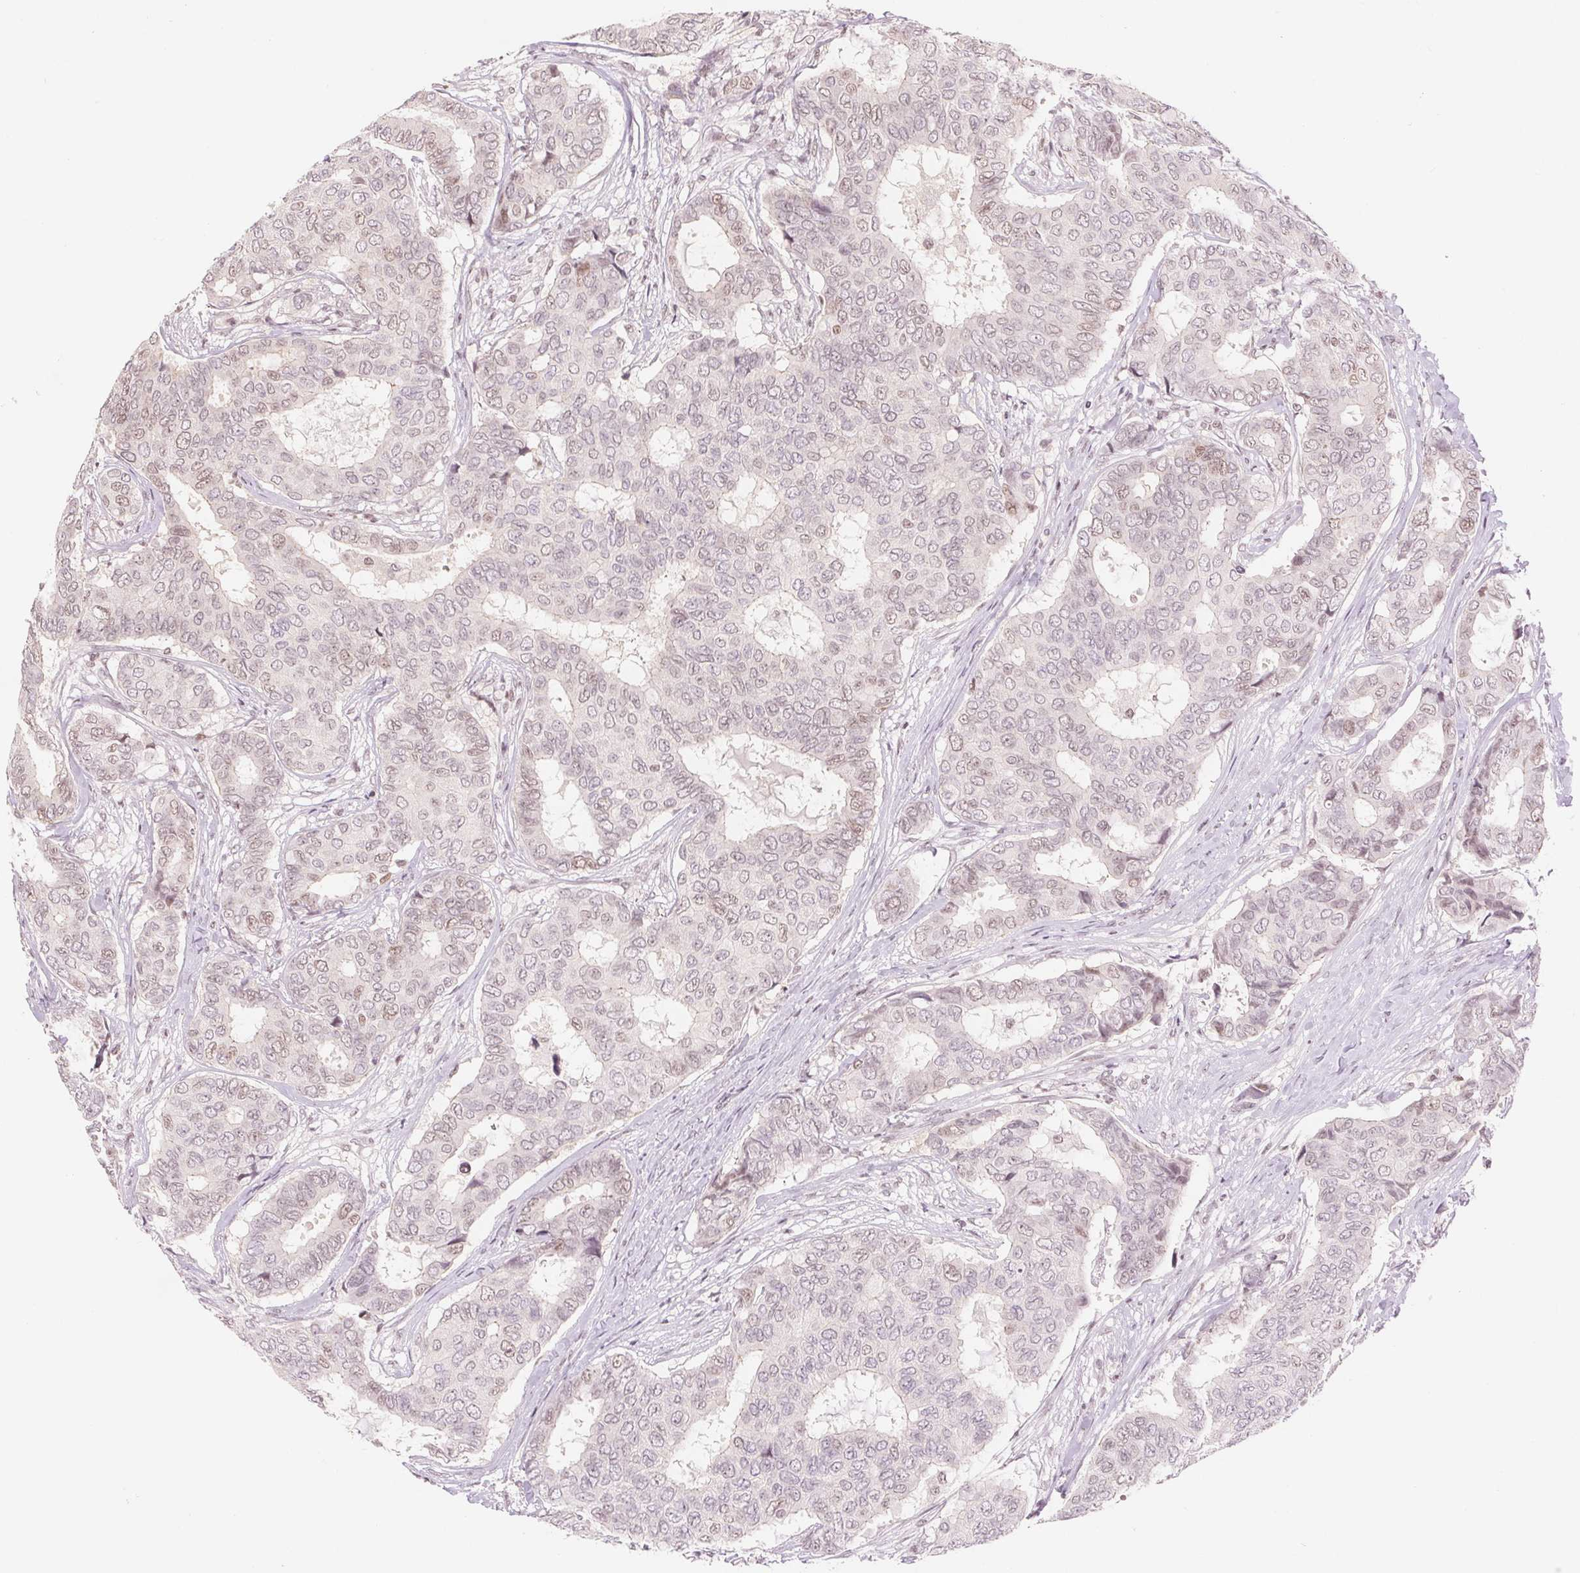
{"staining": {"intensity": "weak", "quantity": "<25%", "location": "nuclear"}, "tissue": "breast cancer", "cell_type": "Tumor cells", "image_type": "cancer", "snomed": [{"axis": "morphology", "description": "Duct carcinoma"}, {"axis": "topography", "description": "Breast"}], "caption": "Immunohistochemistry (IHC) image of intraductal carcinoma (breast) stained for a protein (brown), which demonstrates no expression in tumor cells. (Stains: DAB (3,3'-diaminobenzidine) immunohistochemistry (IHC) with hematoxylin counter stain, Microscopy: brightfield microscopy at high magnification).", "gene": "DEK", "patient": {"sex": "female", "age": 75}}